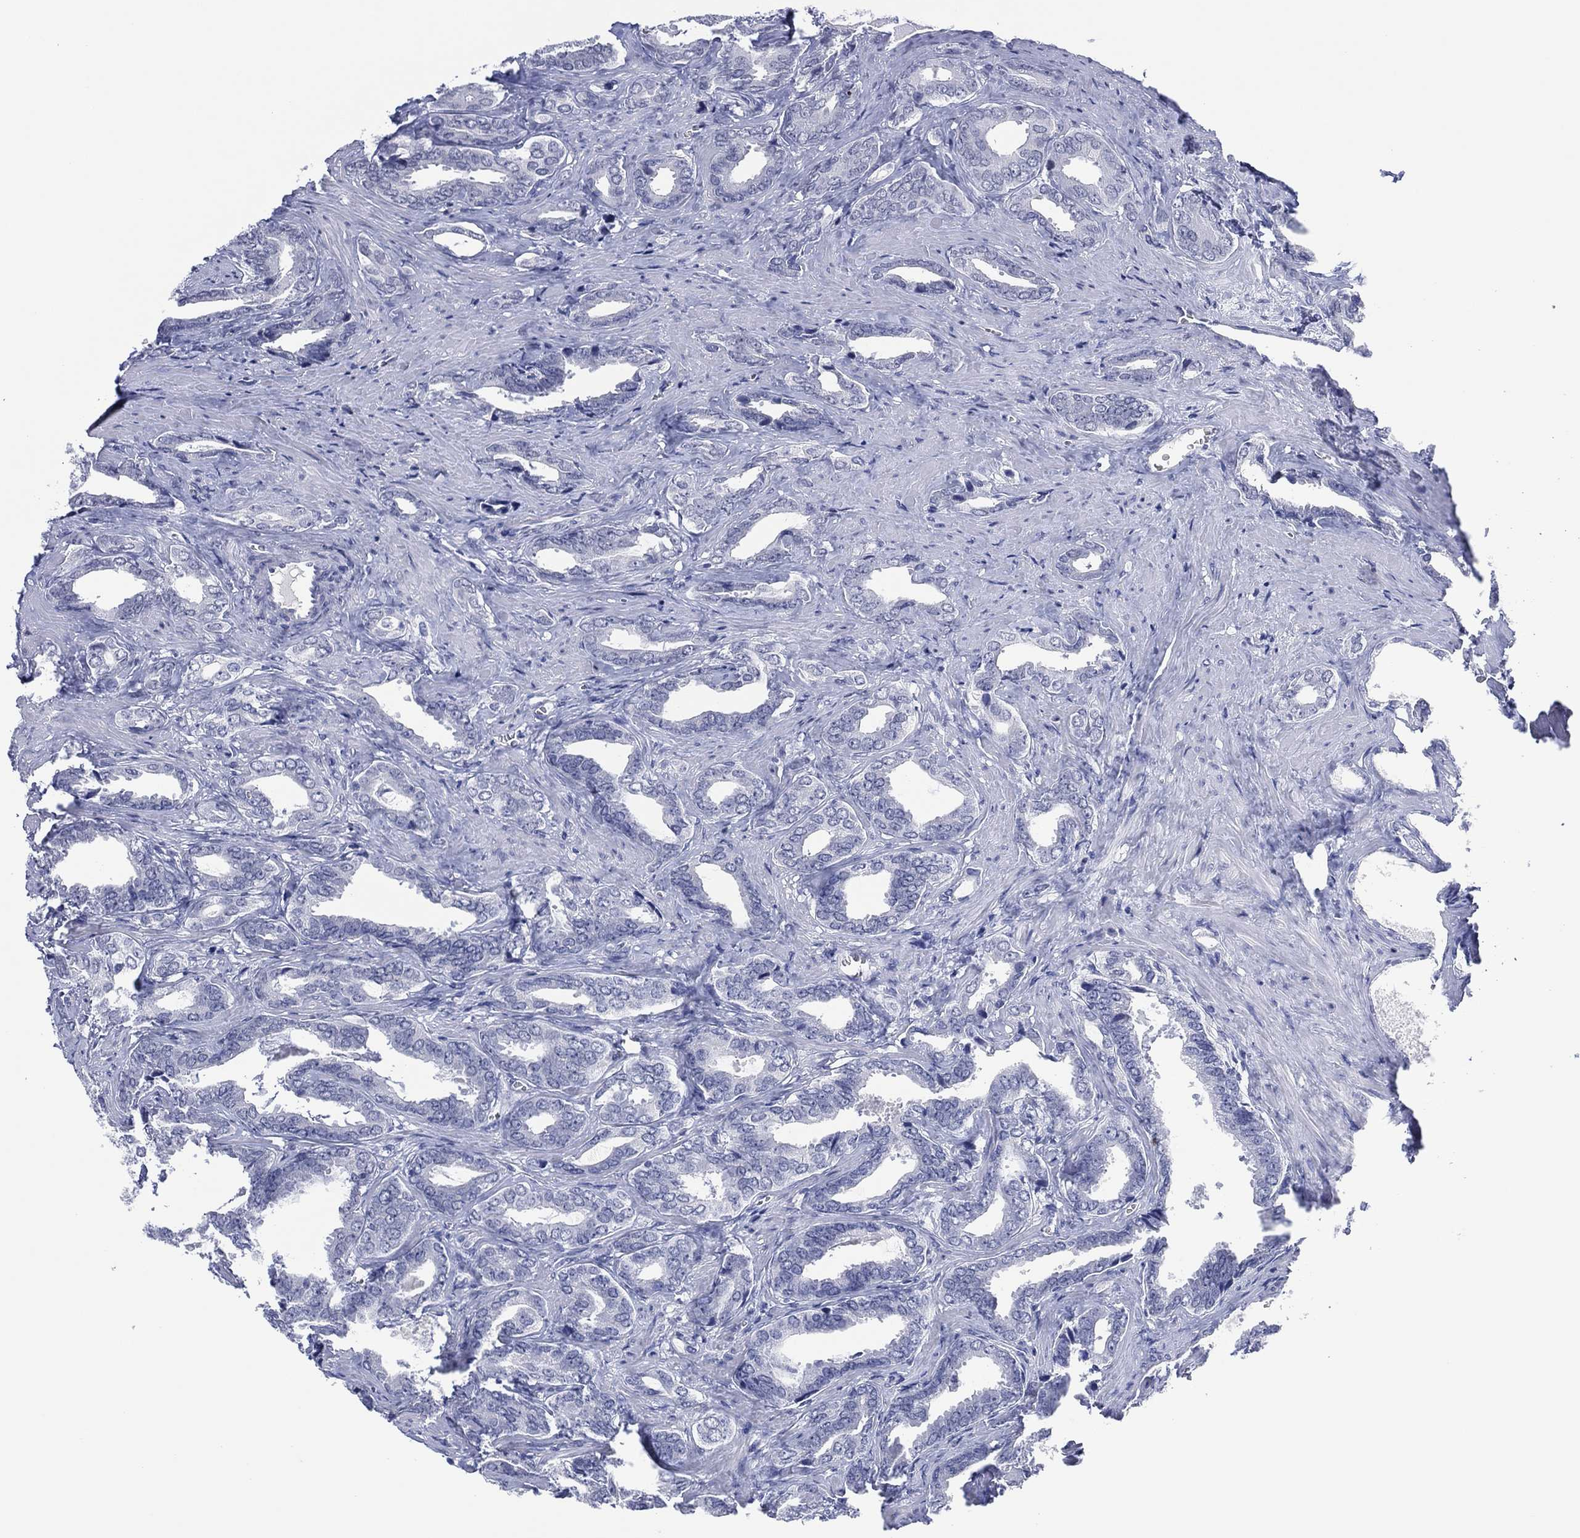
{"staining": {"intensity": "negative", "quantity": "none", "location": "none"}, "tissue": "prostate cancer", "cell_type": "Tumor cells", "image_type": "cancer", "snomed": [{"axis": "morphology", "description": "Adenocarcinoma, NOS"}, {"axis": "topography", "description": "Prostate"}], "caption": "An IHC photomicrograph of prostate adenocarcinoma is shown. There is no staining in tumor cells of prostate adenocarcinoma.", "gene": "UTF1", "patient": {"sex": "male", "age": 66}}